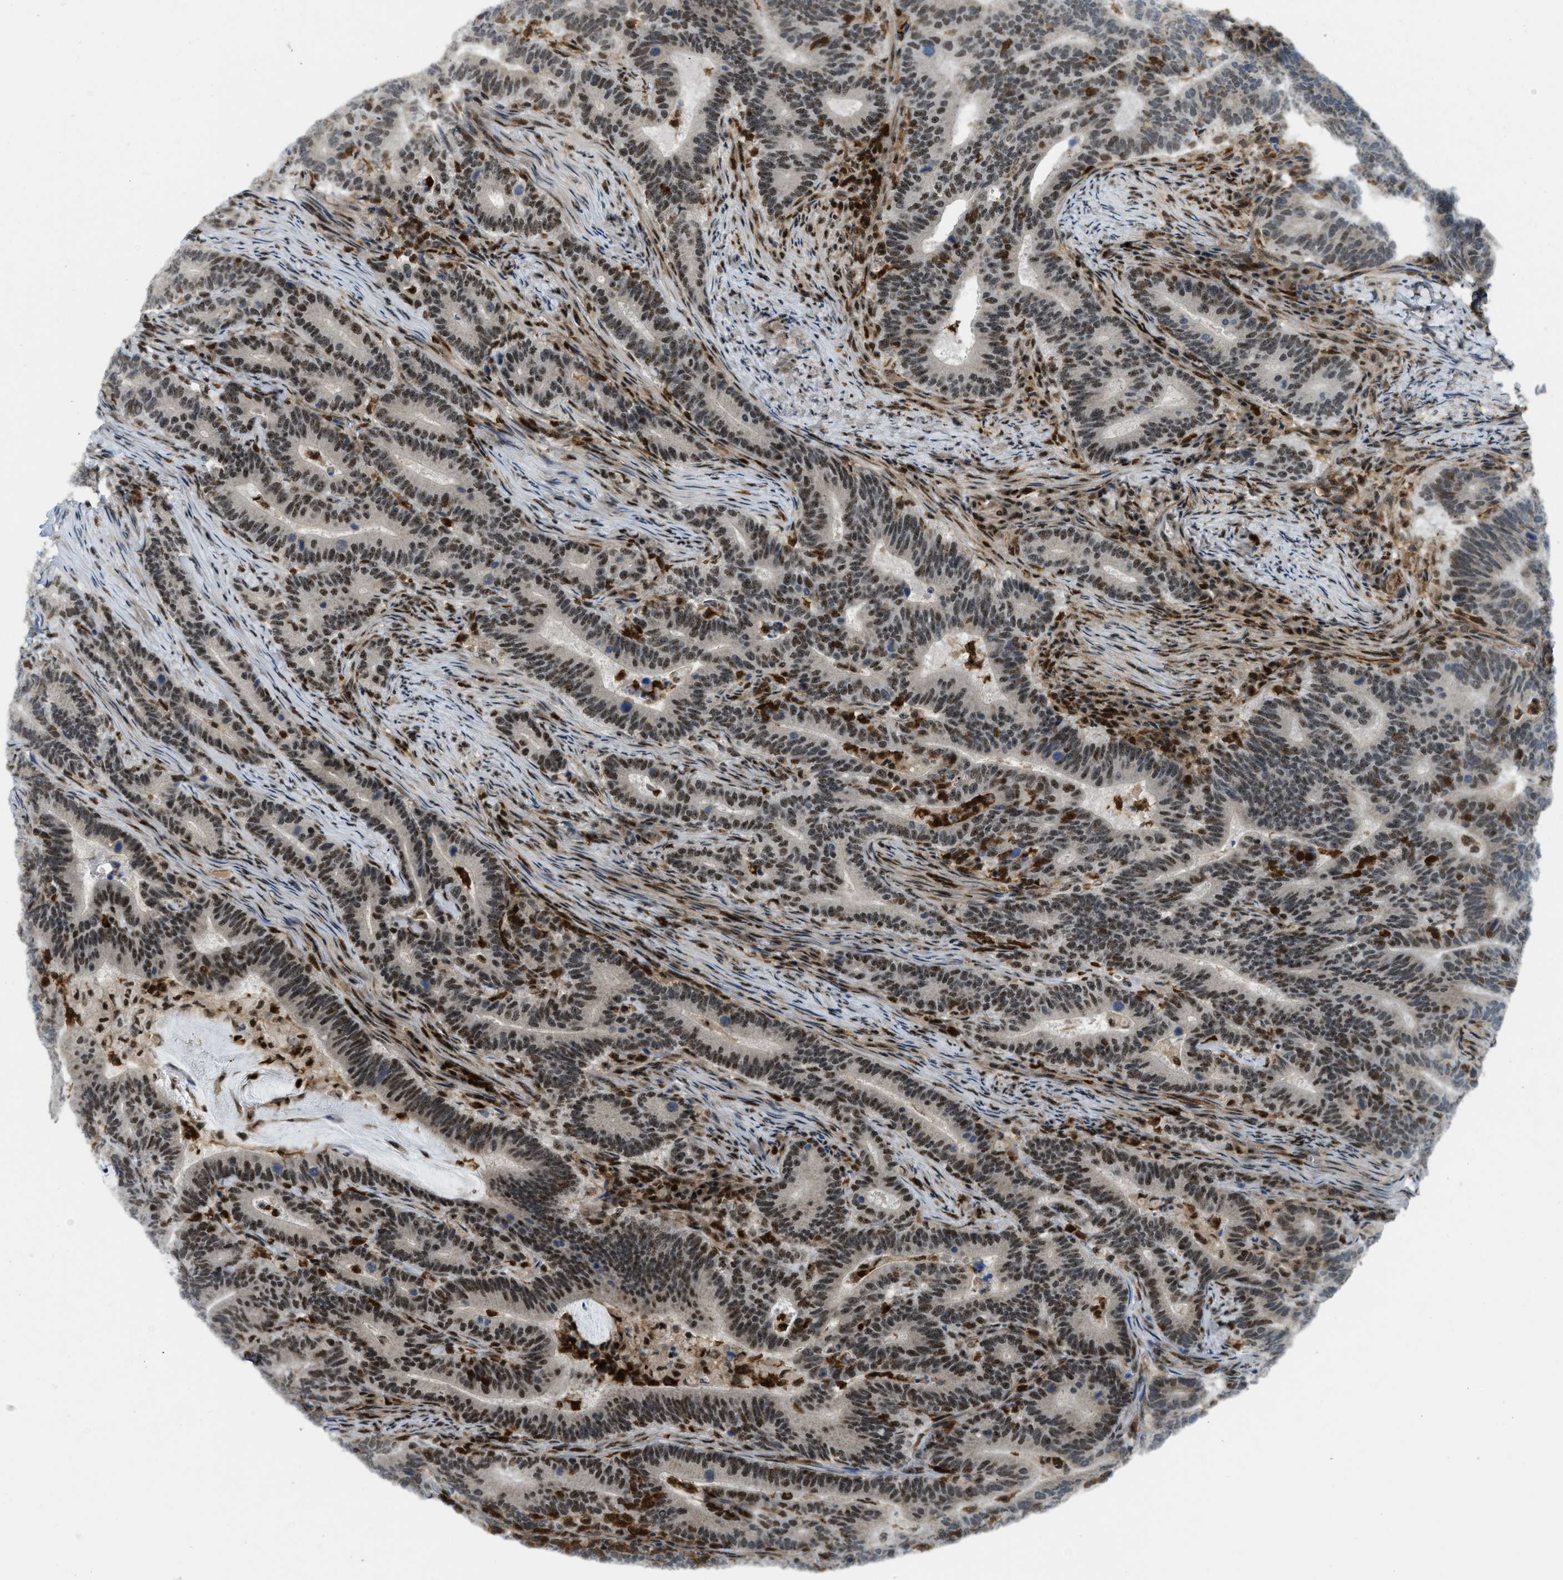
{"staining": {"intensity": "moderate", "quantity": ">75%", "location": "nuclear"}, "tissue": "colorectal cancer", "cell_type": "Tumor cells", "image_type": "cancer", "snomed": [{"axis": "morphology", "description": "Adenocarcinoma, NOS"}, {"axis": "topography", "description": "Colon"}], "caption": "The micrograph reveals staining of colorectal adenocarcinoma, revealing moderate nuclear protein positivity (brown color) within tumor cells.", "gene": "E2F1", "patient": {"sex": "female", "age": 66}}